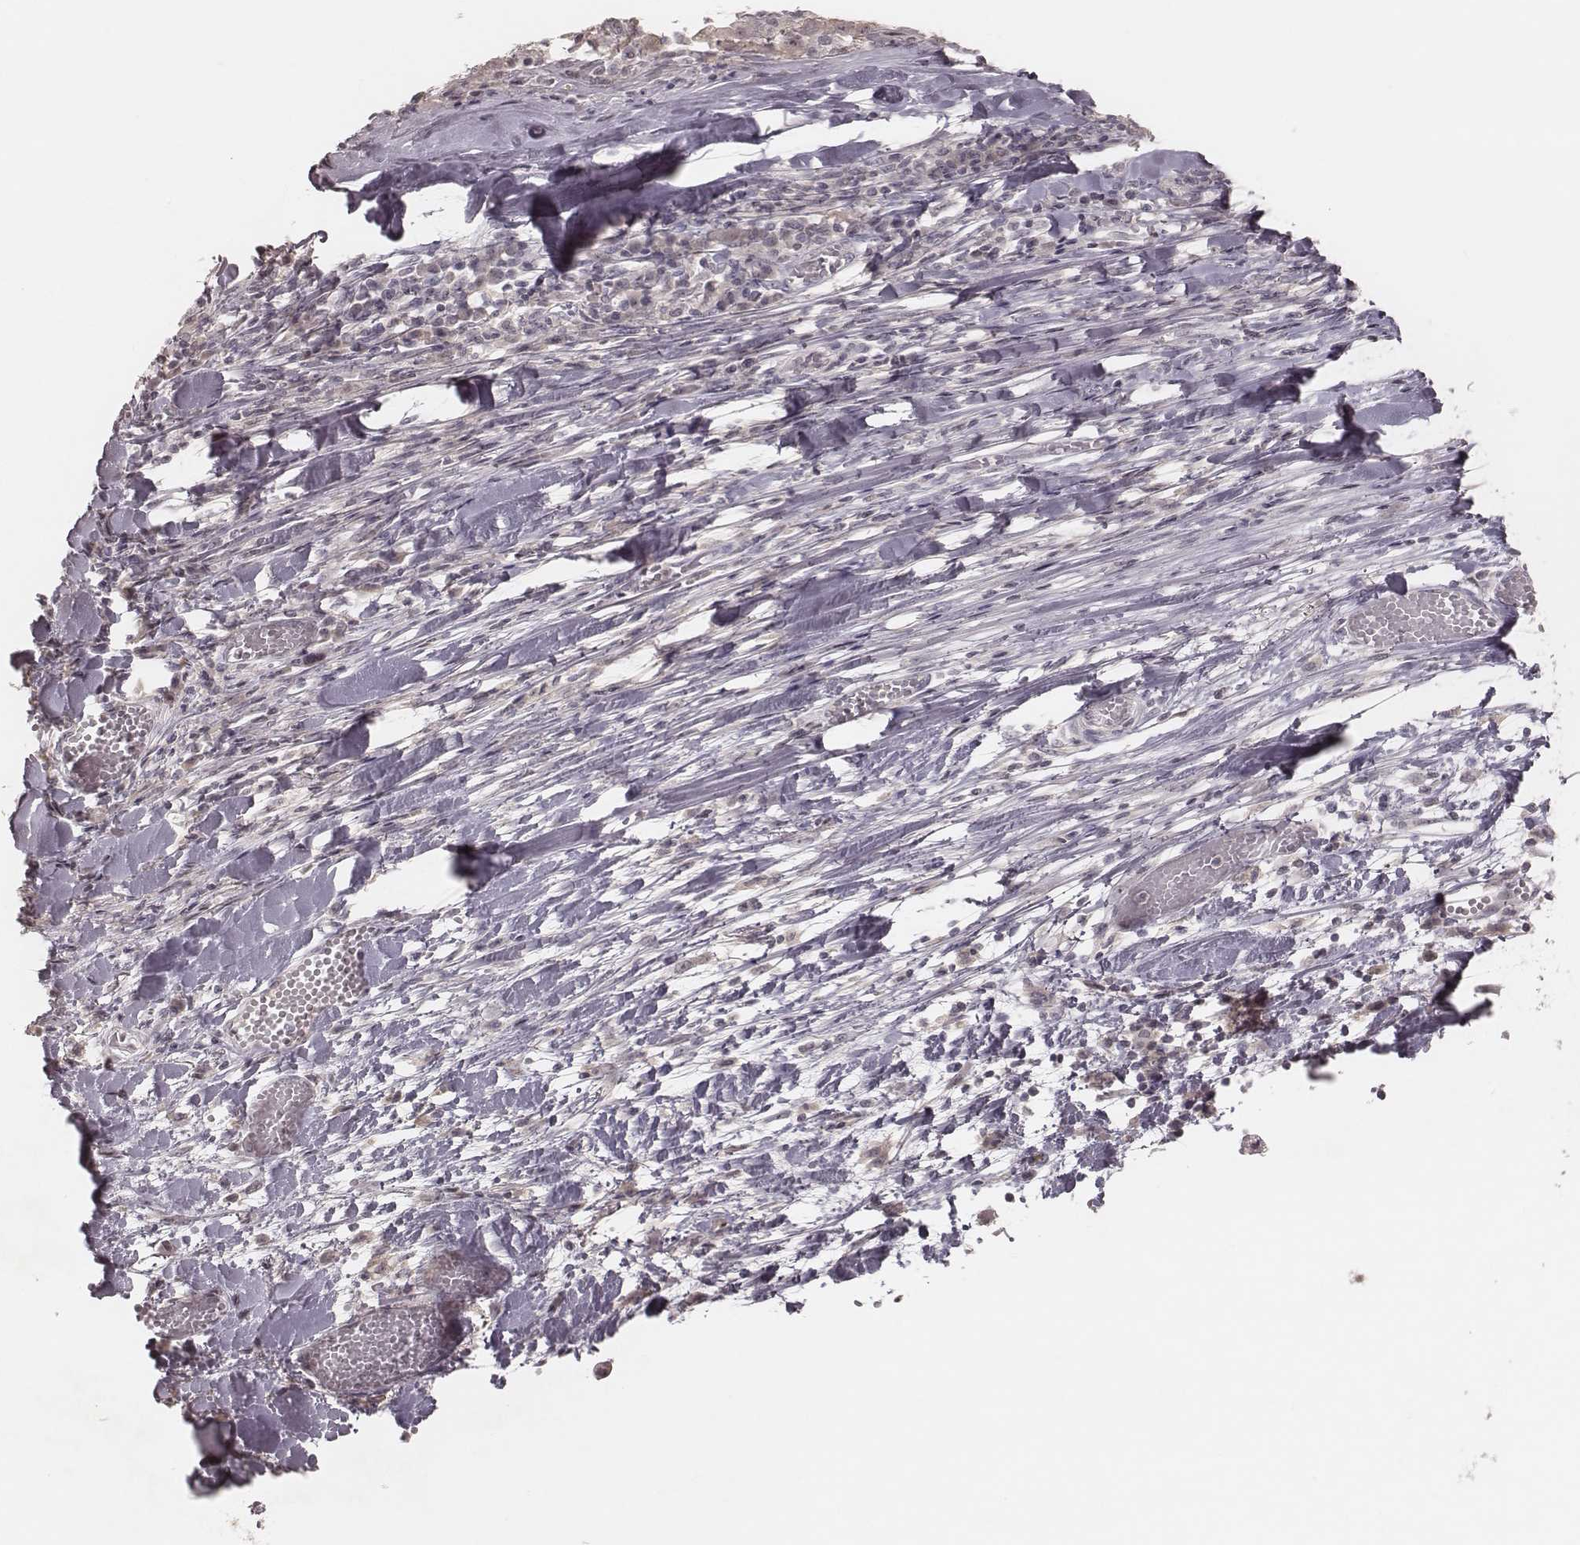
{"staining": {"intensity": "negative", "quantity": "none", "location": "none"}, "tissue": "melanoma", "cell_type": "Tumor cells", "image_type": "cancer", "snomed": [{"axis": "morphology", "description": "Malignant melanoma, Metastatic site"}, {"axis": "topography", "description": "Lymph node"}], "caption": "High power microscopy photomicrograph of an immunohistochemistry (IHC) micrograph of melanoma, revealing no significant positivity in tumor cells.", "gene": "FAM13B", "patient": {"sex": "male", "age": 50}}